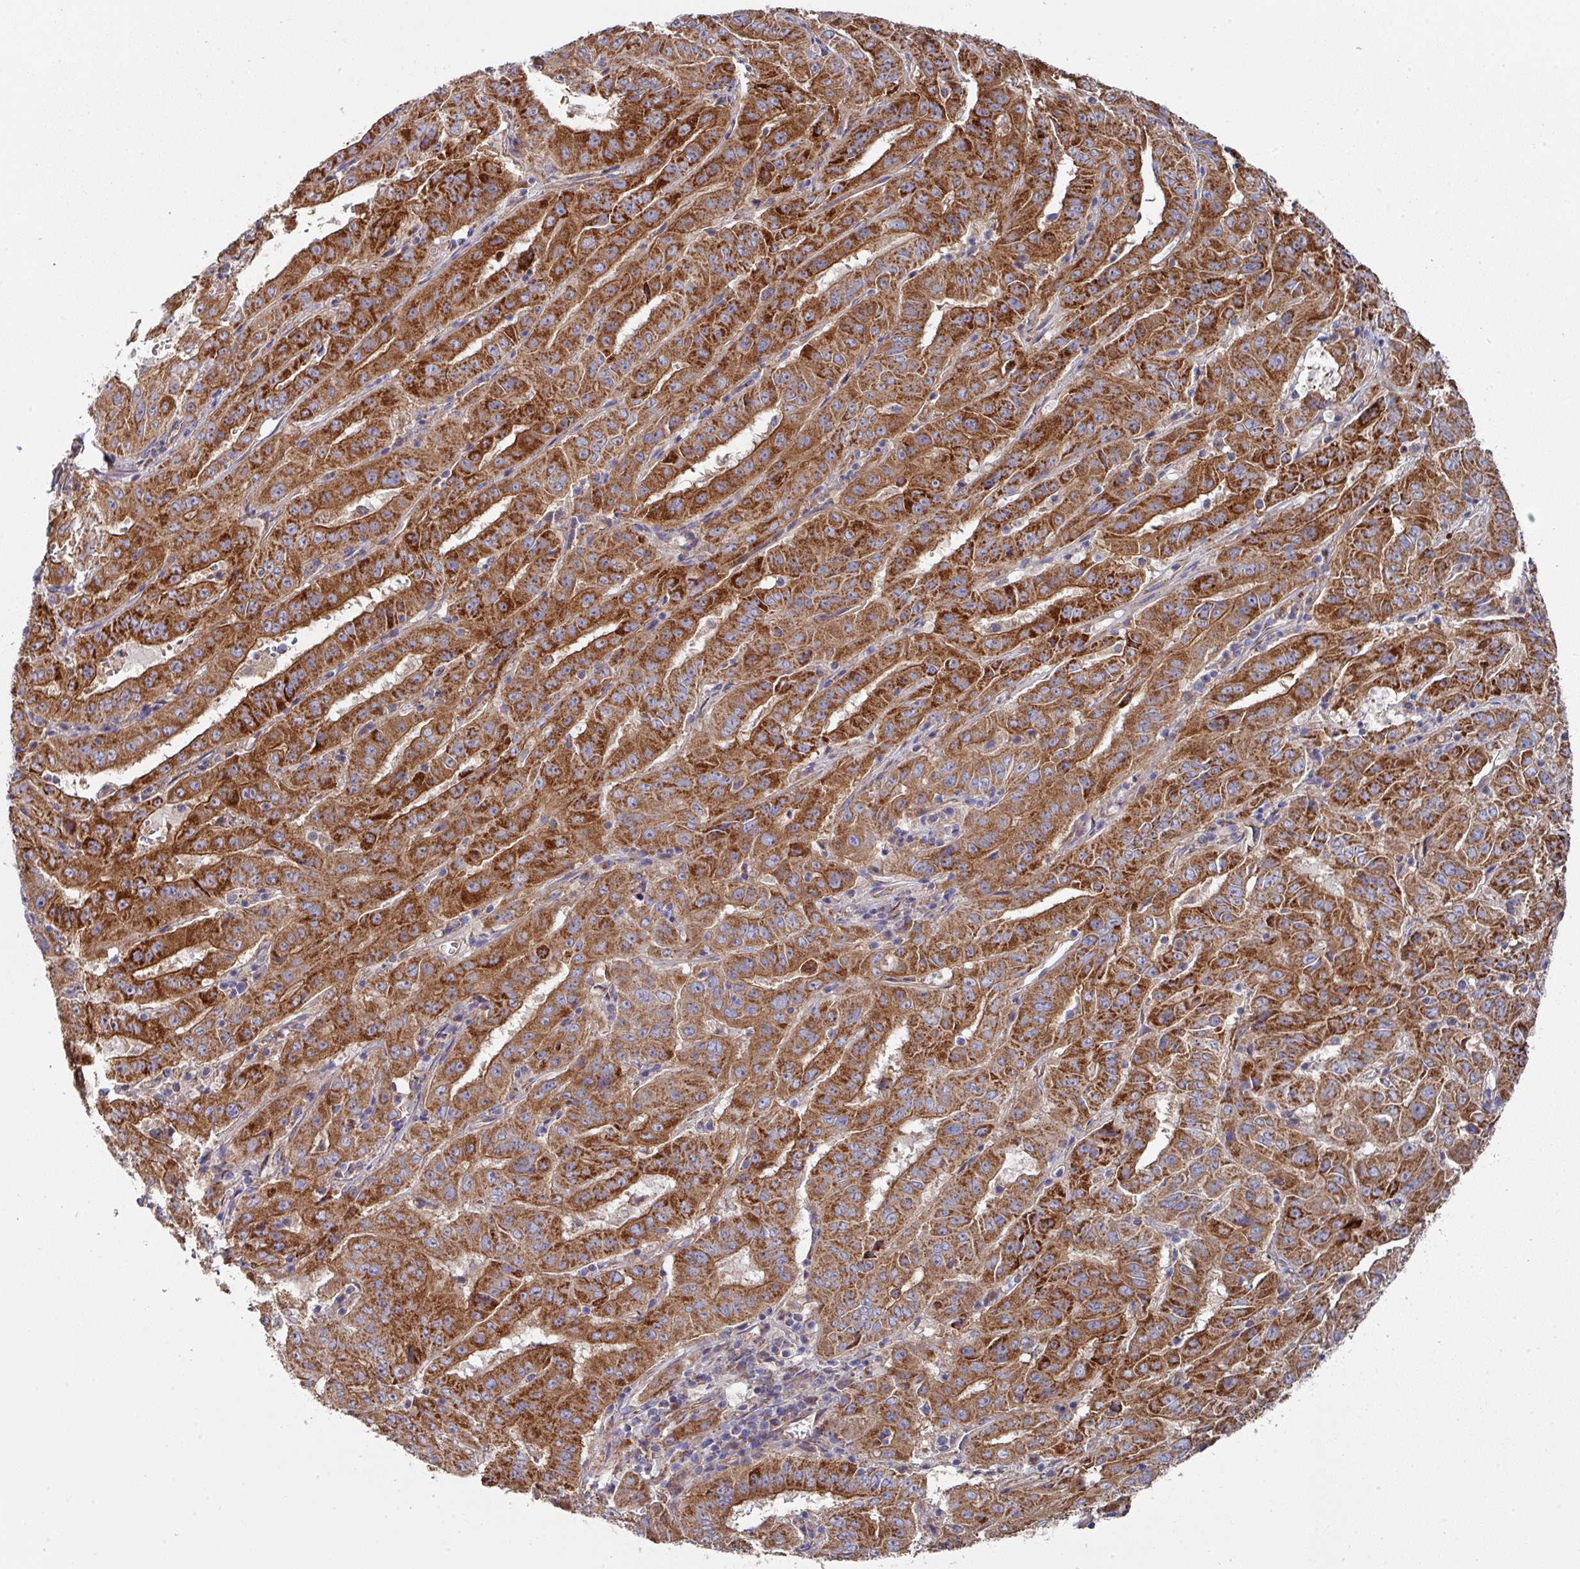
{"staining": {"intensity": "strong", "quantity": ">75%", "location": "cytoplasmic/membranous"}, "tissue": "pancreatic cancer", "cell_type": "Tumor cells", "image_type": "cancer", "snomed": [{"axis": "morphology", "description": "Adenocarcinoma, NOS"}, {"axis": "topography", "description": "Pancreas"}], "caption": "Immunohistochemical staining of pancreatic adenocarcinoma reveals high levels of strong cytoplasmic/membranous positivity in approximately >75% of tumor cells.", "gene": "DCAF12L2", "patient": {"sex": "male", "age": 63}}